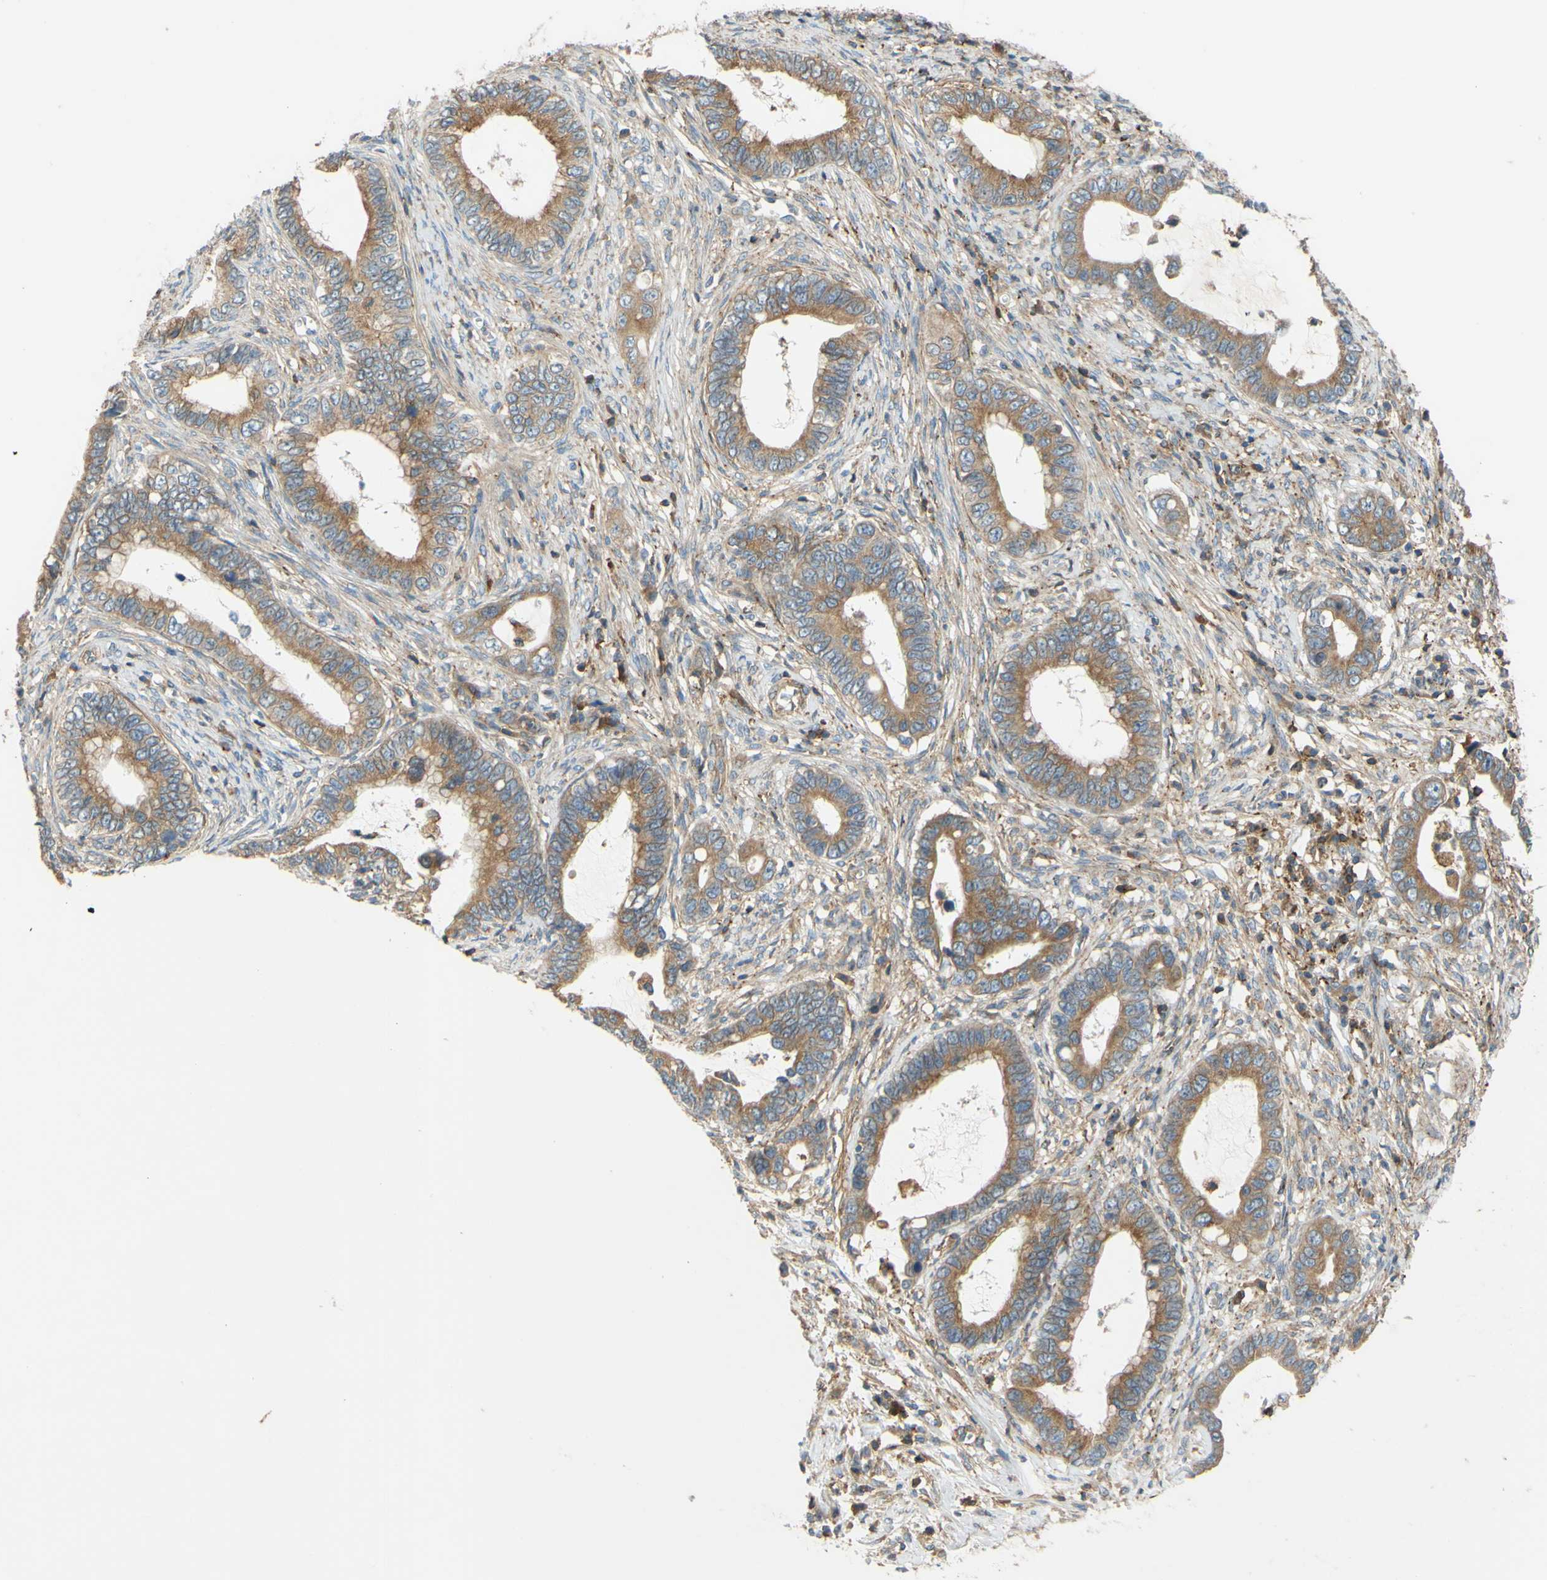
{"staining": {"intensity": "moderate", "quantity": "25%-75%", "location": "cytoplasmic/membranous"}, "tissue": "cervical cancer", "cell_type": "Tumor cells", "image_type": "cancer", "snomed": [{"axis": "morphology", "description": "Adenocarcinoma, NOS"}, {"axis": "topography", "description": "Cervix"}], "caption": "Immunohistochemical staining of cervical cancer (adenocarcinoma) displays moderate cytoplasmic/membranous protein positivity in about 25%-75% of tumor cells.", "gene": "POR", "patient": {"sex": "female", "age": 44}}